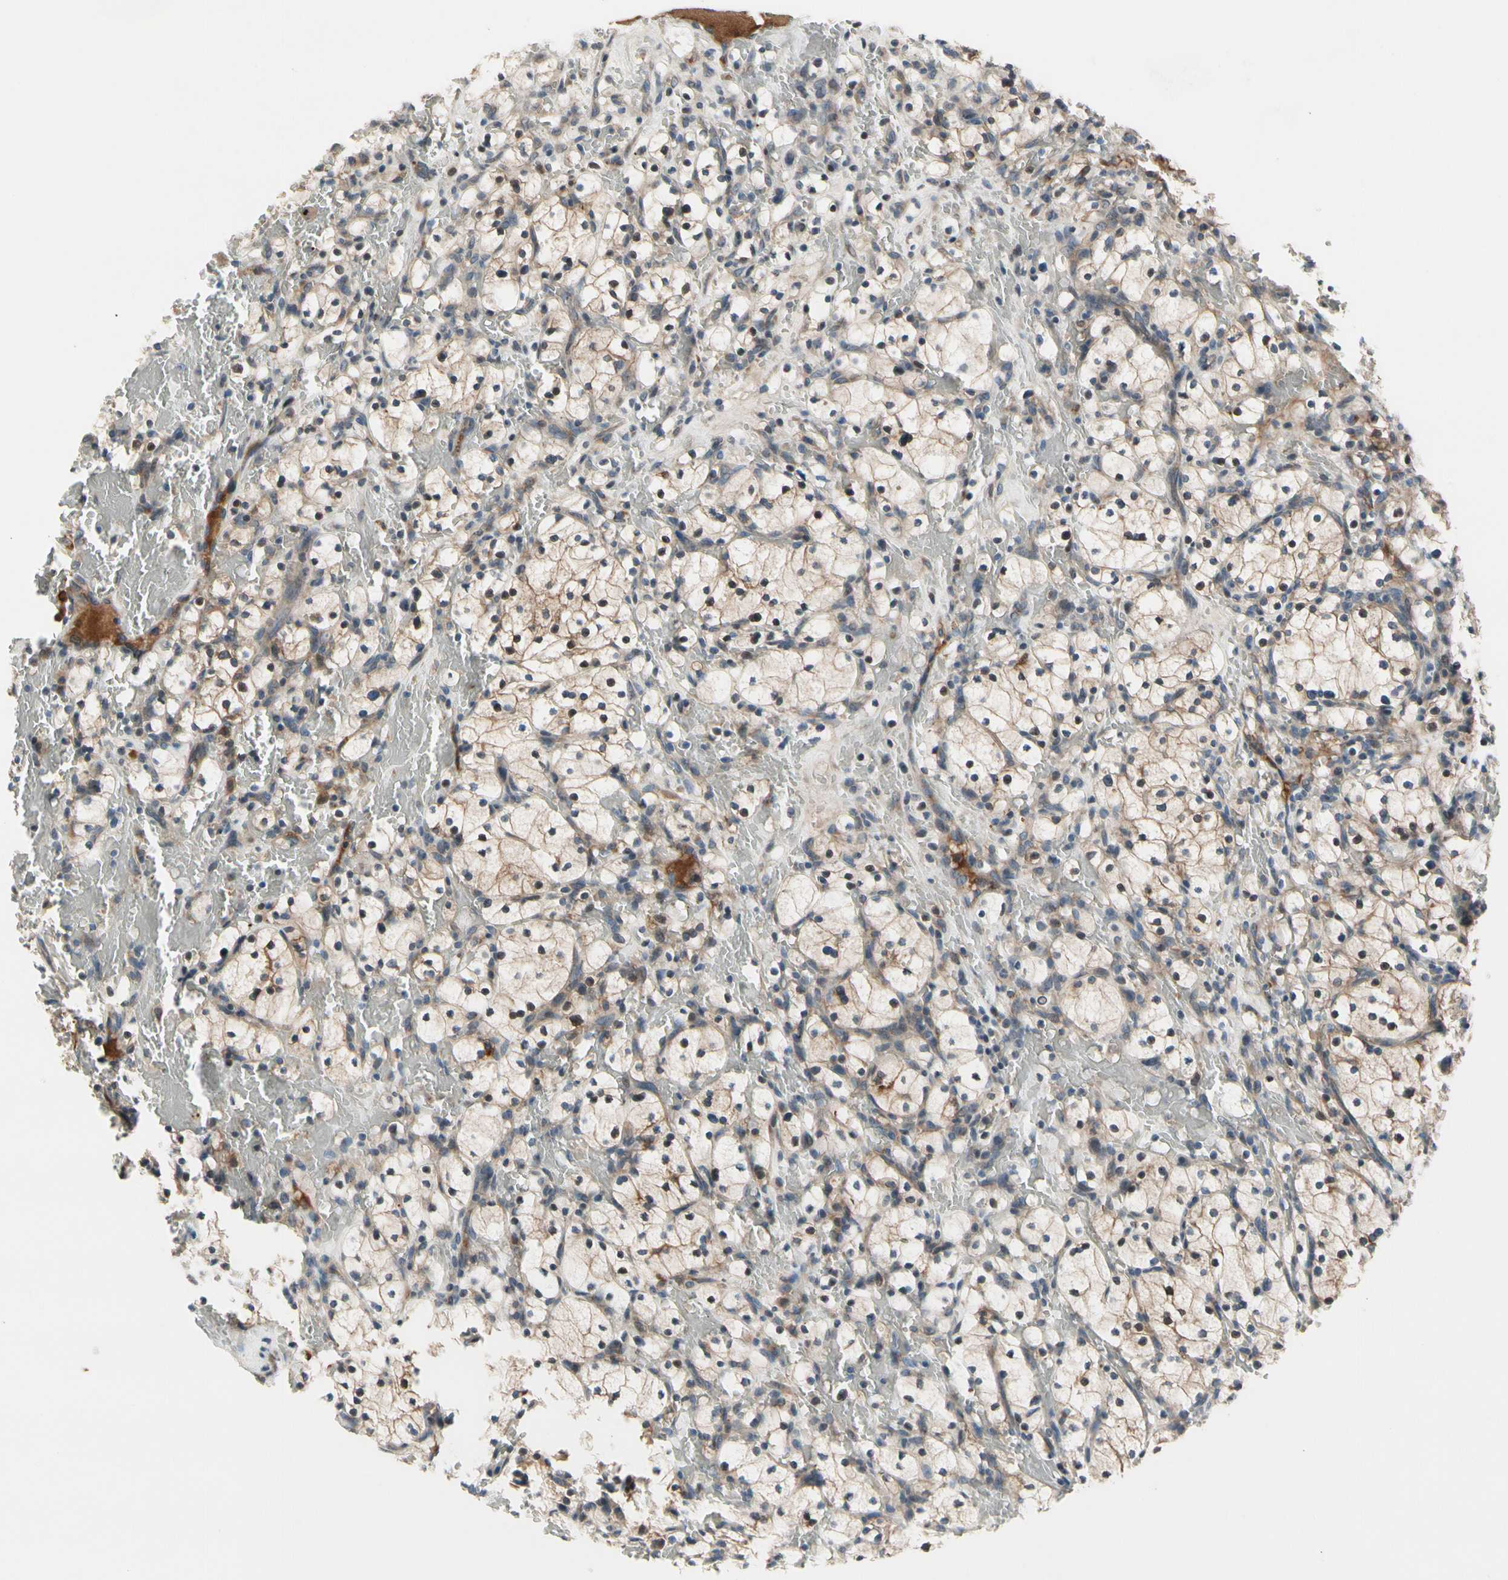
{"staining": {"intensity": "weak", "quantity": "<25%", "location": "cytoplasmic/membranous,nuclear"}, "tissue": "renal cancer", "cell_type": "Tumor cells", "image_type": "cancer", "snomed": [{"axis": "morphology", "description": "Adenocarcinoma, NOS"}, {"axis": "topography", "description": "Kidney"}], "caption": "Tumor cells are negative for protein expression in human renal cancer (adenocarcinoma).", "gene": "SNX29", "patient": {"sex": "female", "age": 83}}